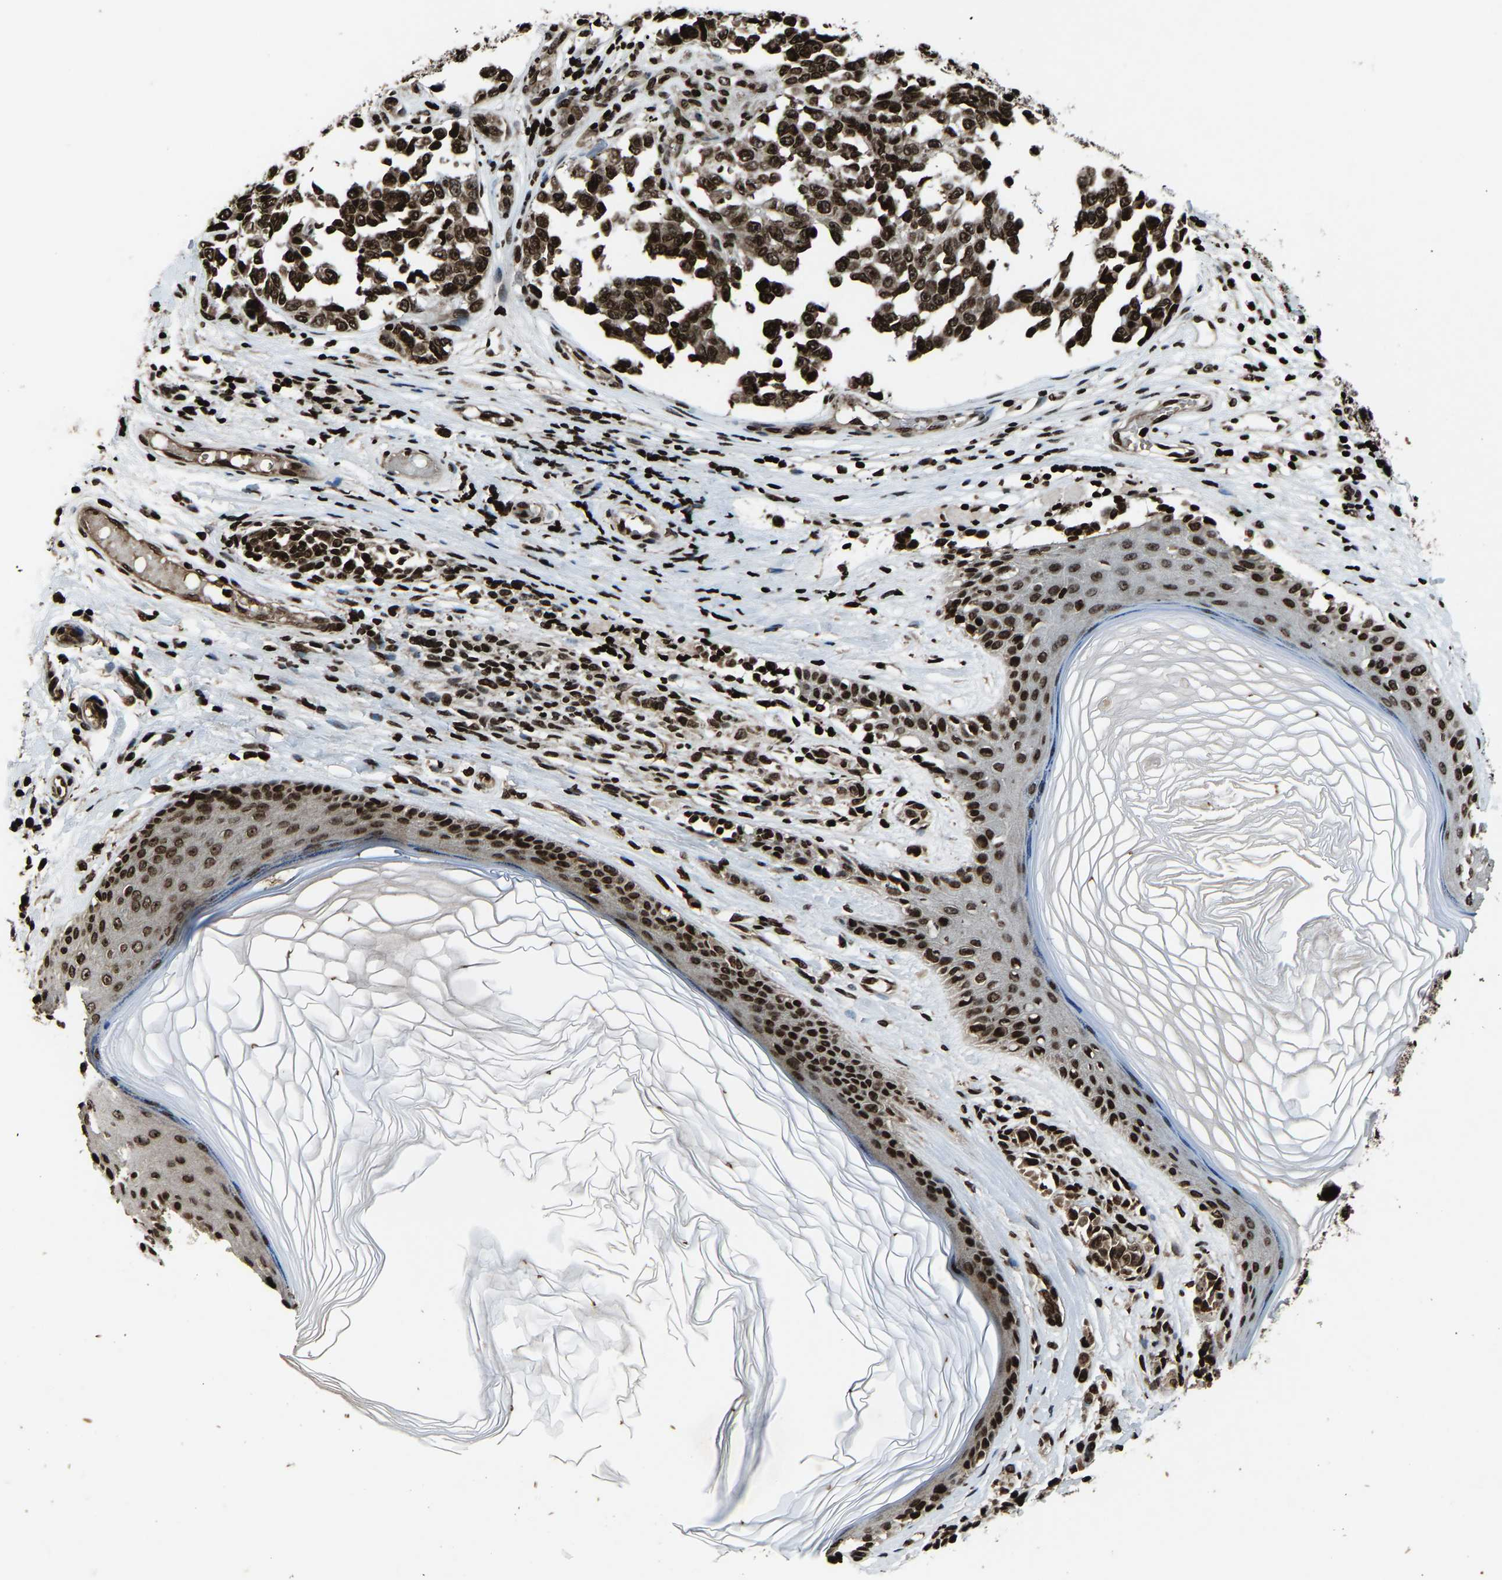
{"staining": {"intensity": "strong", "quantity": ">75%", "location": "nuclear"}, "tissue": "melanoma", "cell_type": "Tumor cells", "image_type": "cancer", "snomed": [{"axis": "morphology", "description": "Malignant melanoma, NOS"}, {"axis": "topography", "description": "Skin"}], "caption": "Immunohistochemistry (IHC) photomicrograph of melanoma stained for a protein (brown), which shows high levels of strong nuclear positivity in approximately >75% of tumor cells.", "gene": "H4C1", "patient": {"sex": "female", "age": 64}}